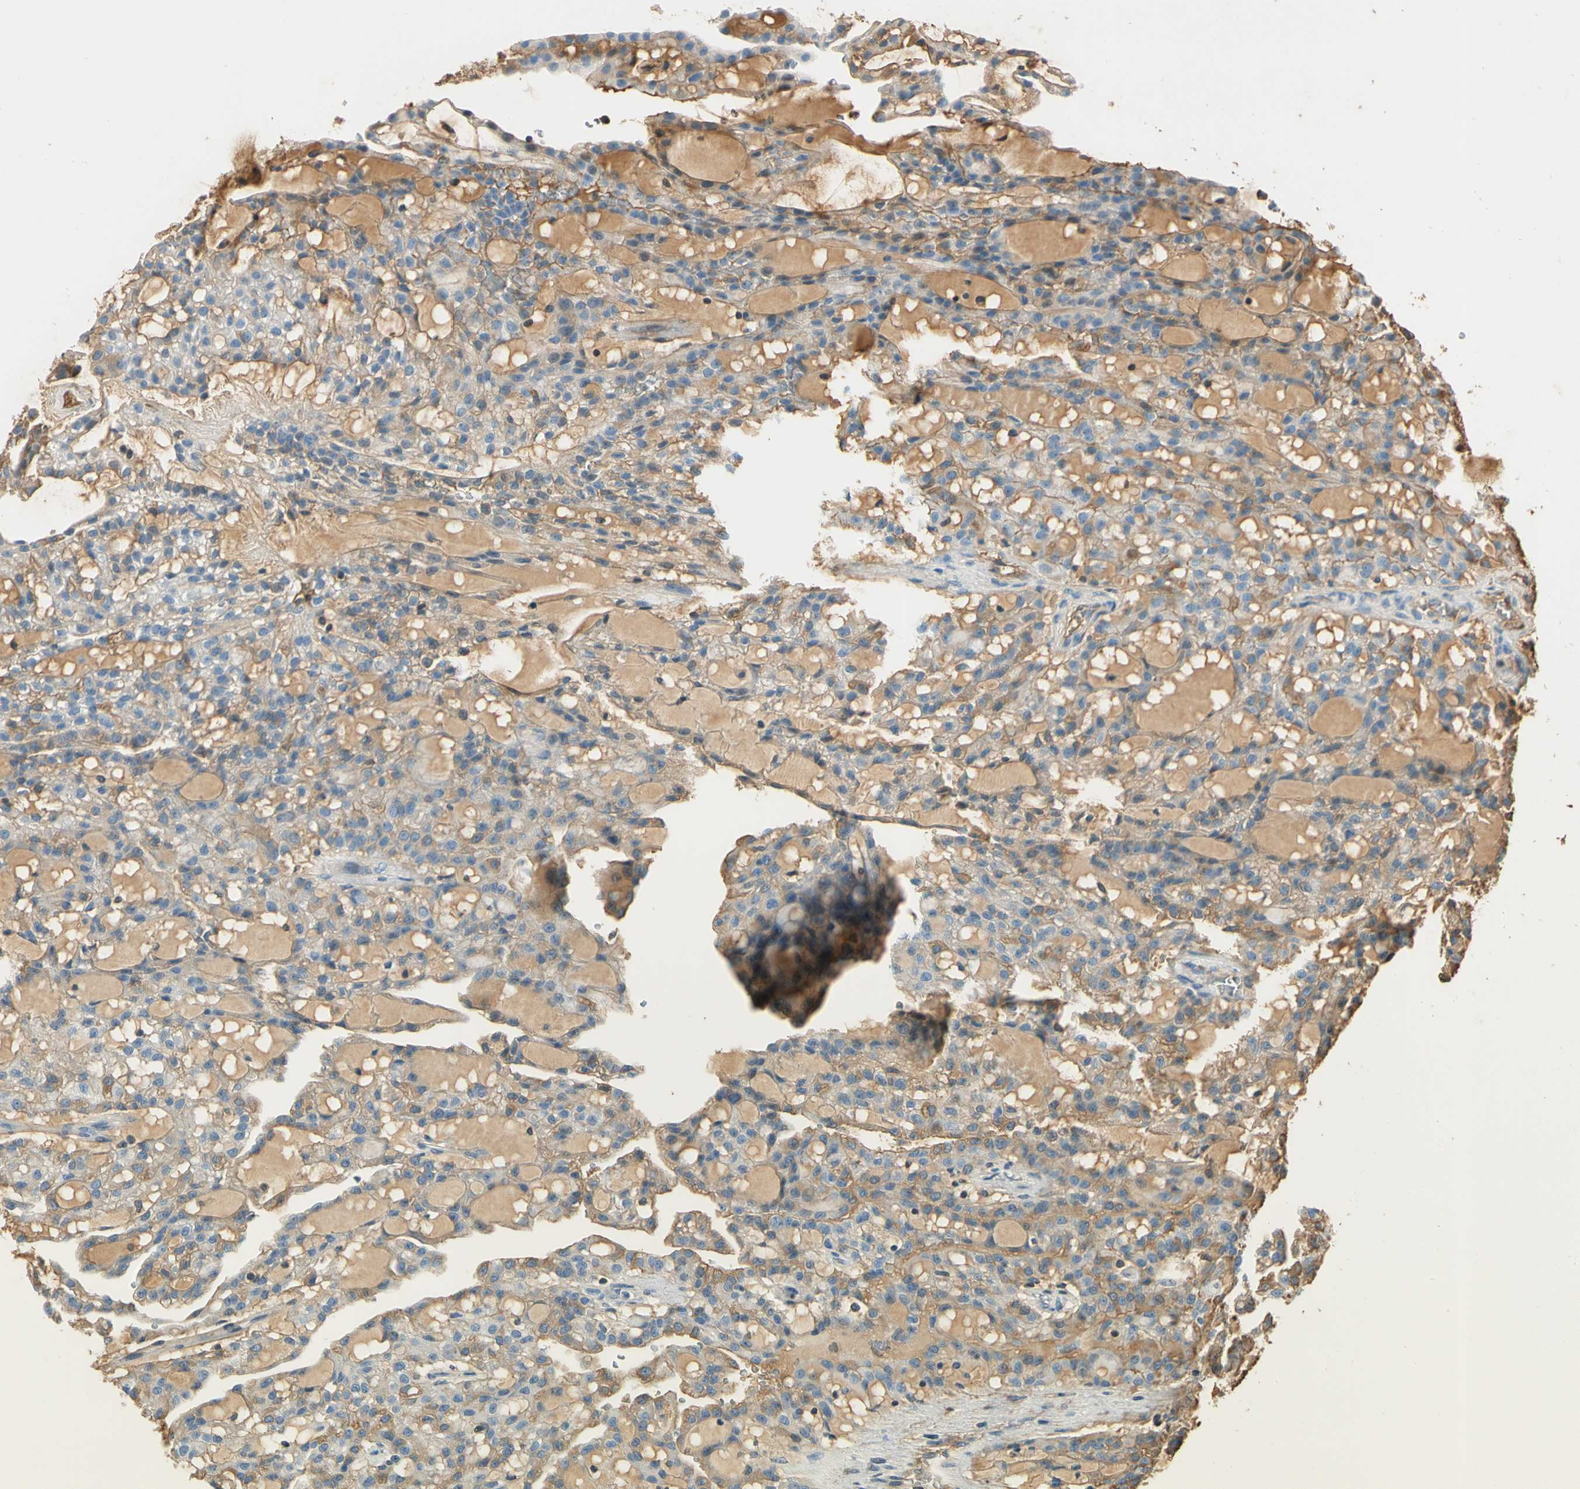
{"staining": {"intensity": "moderate", "quantity": "25%-75%", "location": "cytoplasmic/membranous"}, "tissue": "renal cancer", "cell_type": "Tumor cells", "image_type": "cancer", "snomed": [{"axis": "morphology", "description": "Adenocarcinoma, NOS"}, {"axis": "topography", "description": "Kidney"}], "caption": "Renal cancer stained with a brown dye demonstrates moderate cytoplasmic/membranous positive expression in about 25%-75% of tumor cells.", "gene": "LAMB3", "patient": {"sex": "male", "age": 63}}